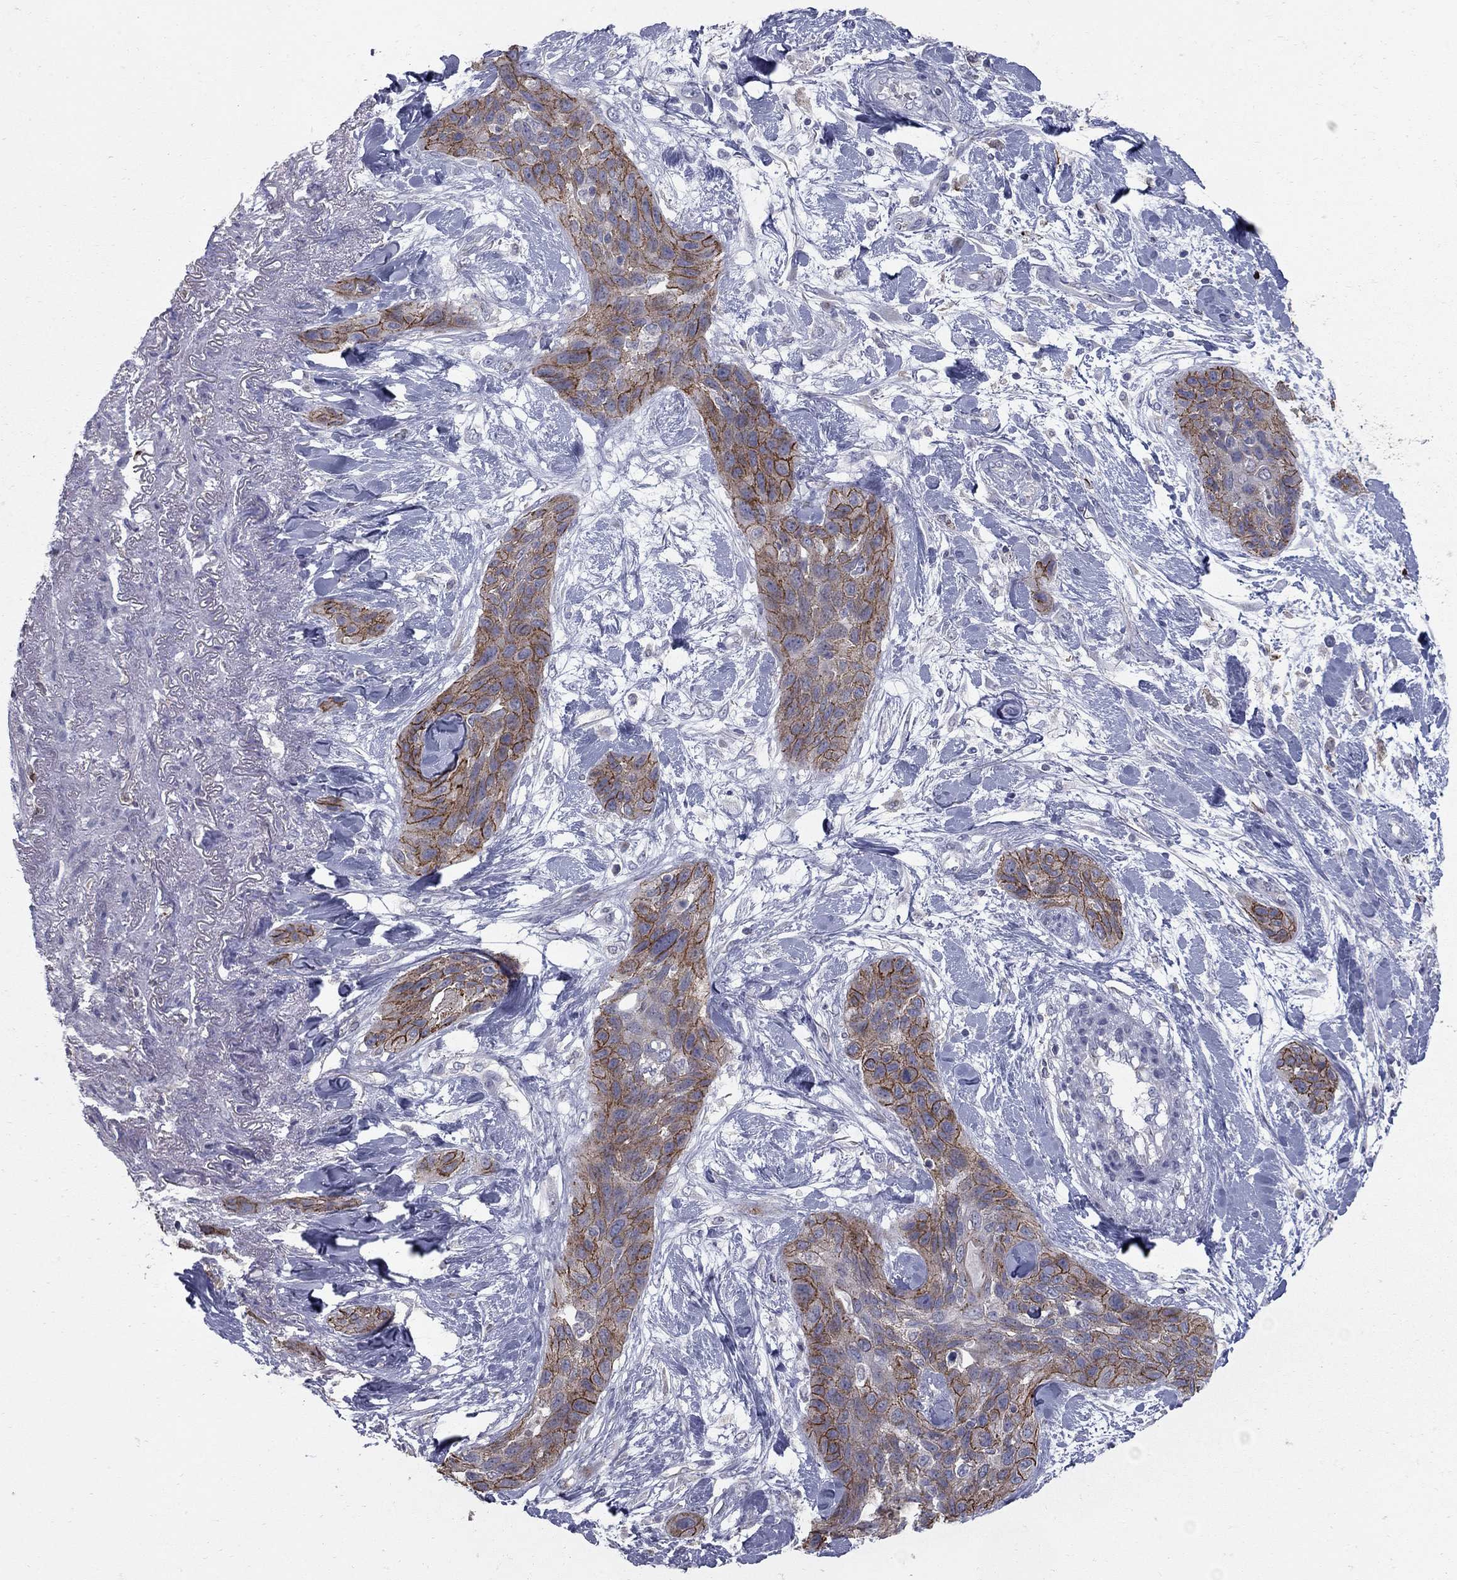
{"staining": {"intensity": "strong", "quantity": ">75%", "location": "cytoplasmic/membranous"}, "tissue": "lung cancer", "cell_type": "Tumor cells", "image_type": "cancer", "snomed": [{"axis": "morphology", "description": "Squamous cell carcinoma, NOS"}, {"axis": "topography", "description": "Lung"}], "caption": "Immunohistochemistry staining of squamous cell carcinoma (lung), which reveals high levels of strong cytoplasmic/membranous positivity in approximately >75% of tumor cells indicating strong cytoplasmic/membranous protein positivity. The staining was performed using DAB (brown) for protein detection and nuclei were counterstained in hematoxylin (blue).", "gene": "KIAA0319L", "patient": {"sex": "female", "age": 70}}